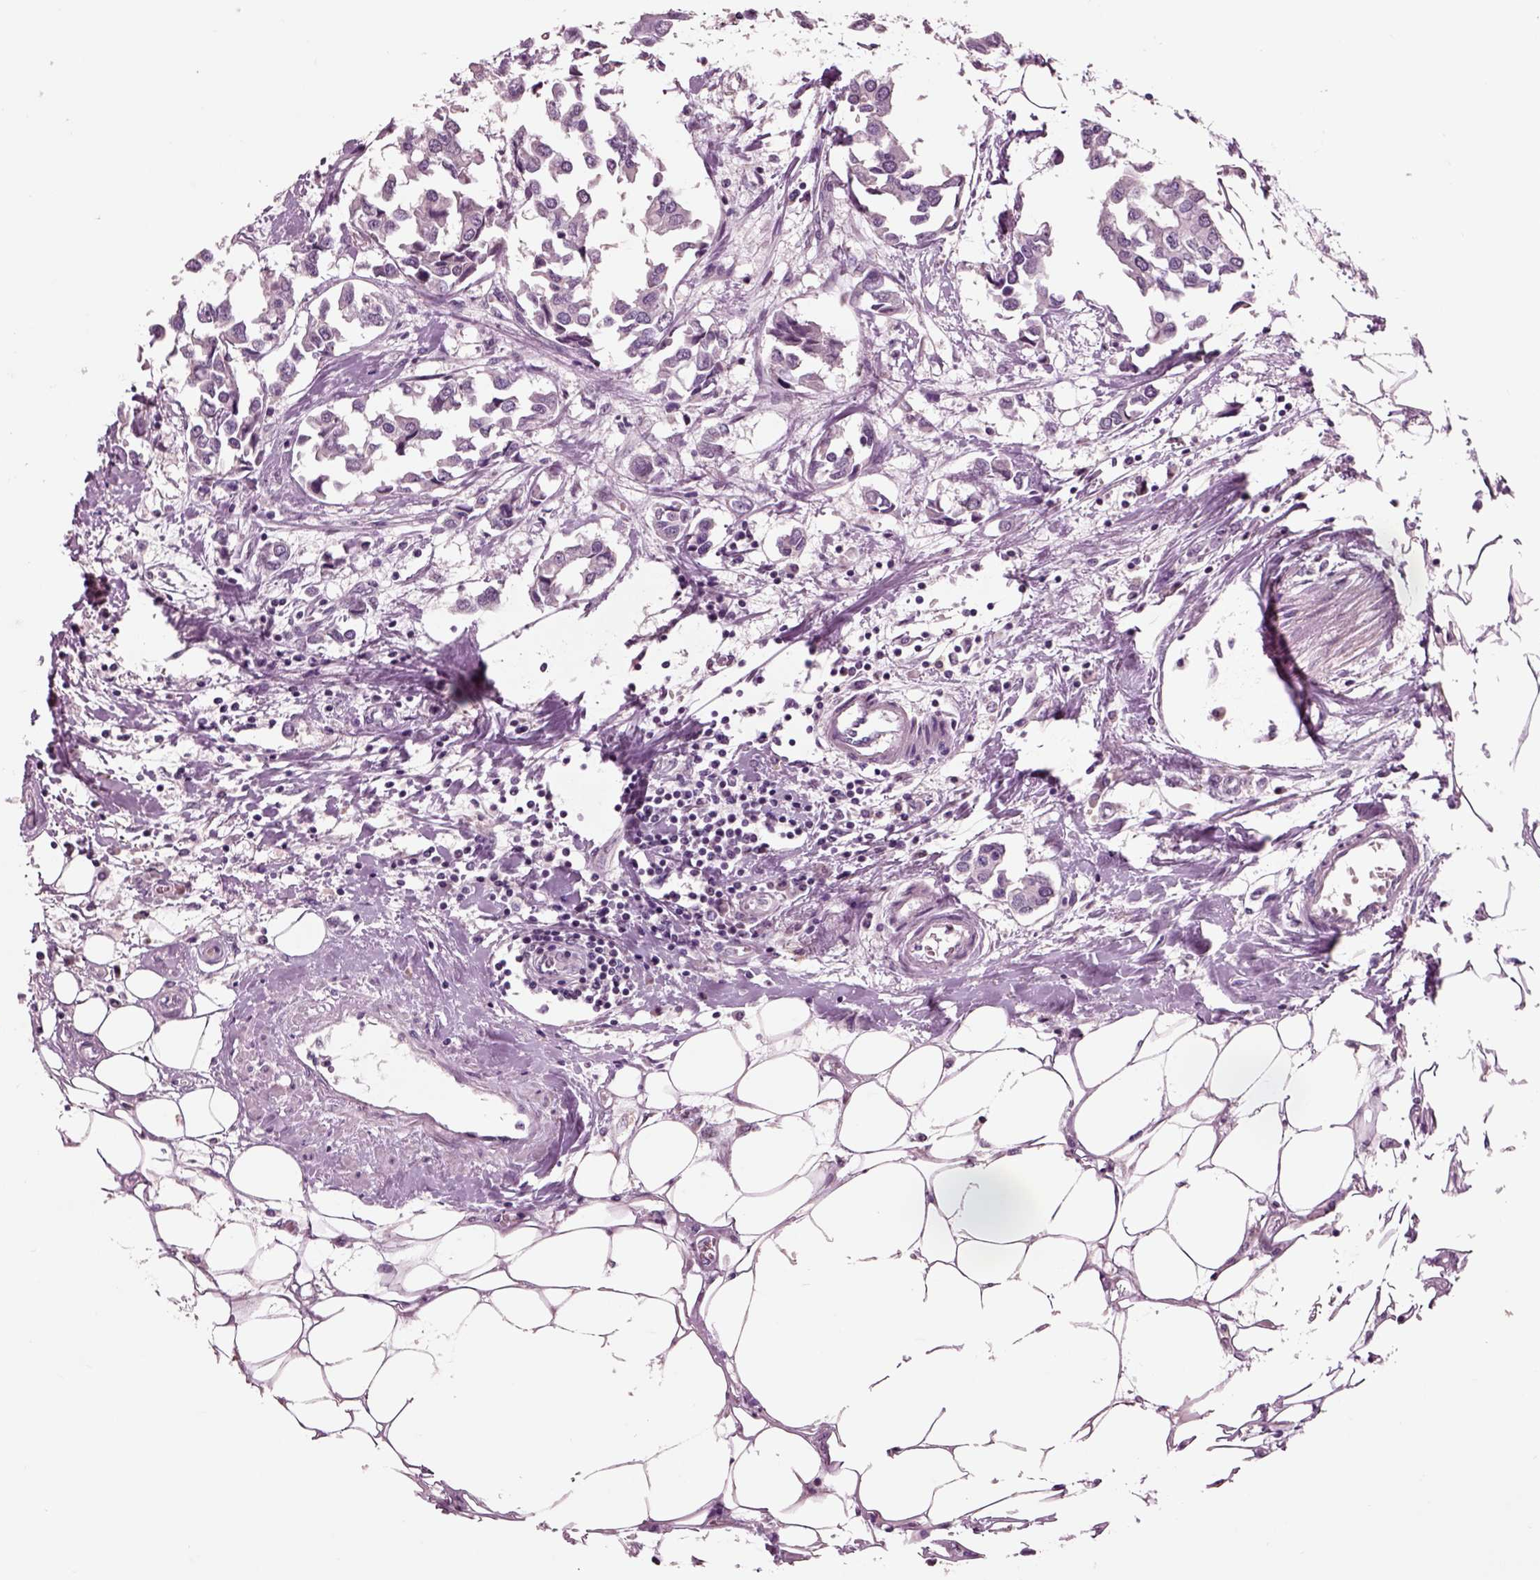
{"staining": {"intensity": "negative", "quantity": "none", "location": "none"}, "tissue": "breast cancer", "cell_type": "Tumor cells", "image_type": "cancer", "snomed": [{"axis": "morphology", "description": "Duct carcinoma"}, {"axis": "topography", "description": "Breast"}], "caption": "High power microscopy histopathology image of an immunohistochemistry image of infiltrating ductal carcinoma (breast), revealing no significant positivity in tumor cells.", "gene": "CHGB", "patient": {"sex": "female", "age": 83}}